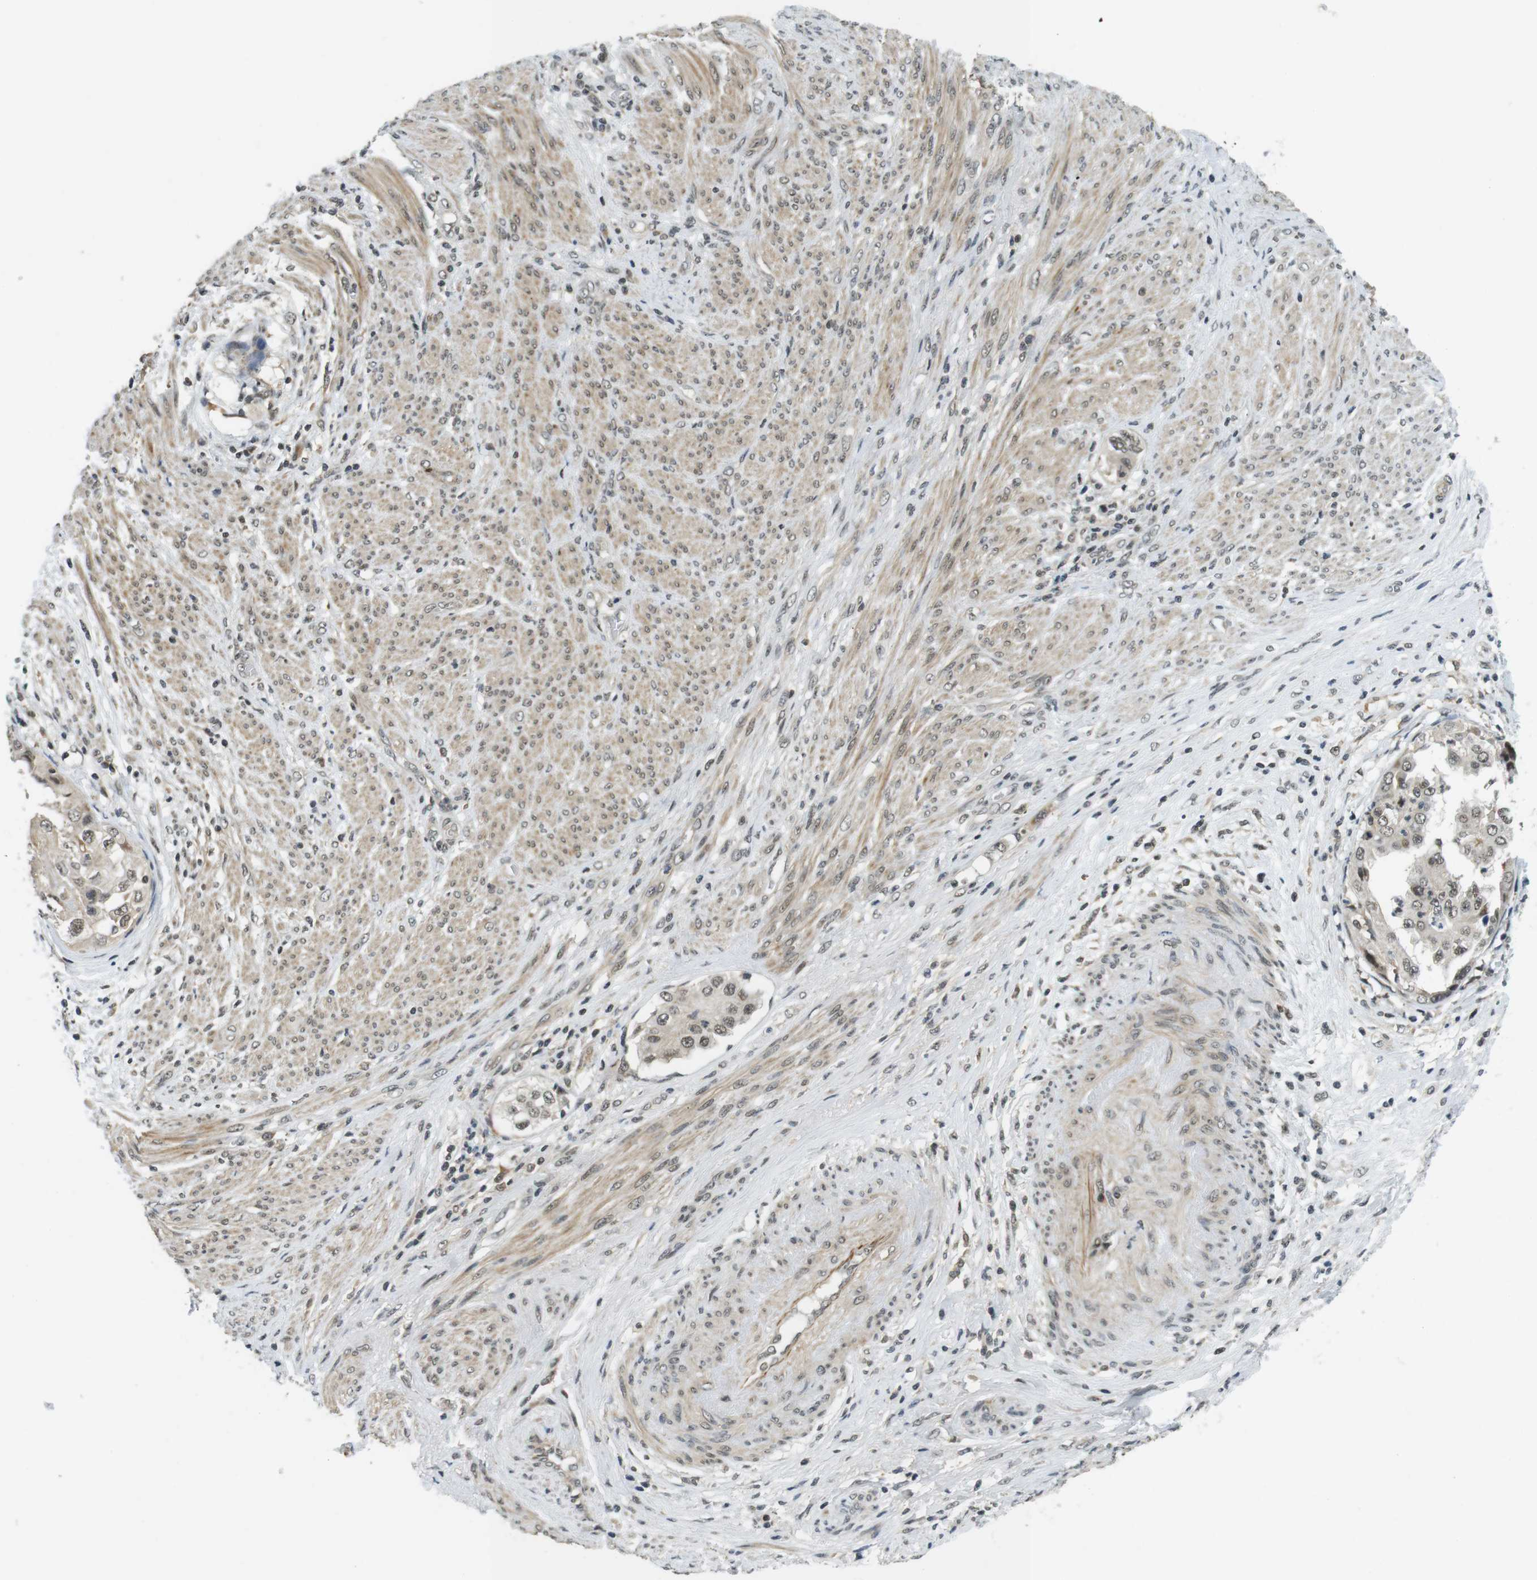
{"staining": {"intensity": "weak", "quantity": ">75%", "location": "cytoplasmic/membranous,nuclear"}, "tissue": "endometrial cancer", "cell_type": "Tumor cells", "image_type": "cancer", "snomed": [{"axis": "morphology", "description": "Adenocarcinoma, NOS"}, {"axis": "topography", "description": "Endometrium"}], "caption": "Endometrial cancer stained with a brown dye reveals weak cytoplasmic/membranous and nuclear positive staining in about >75% of tumor cells.", "gene": "BRD4", "patient": {"sex": "female", "age": 85}}